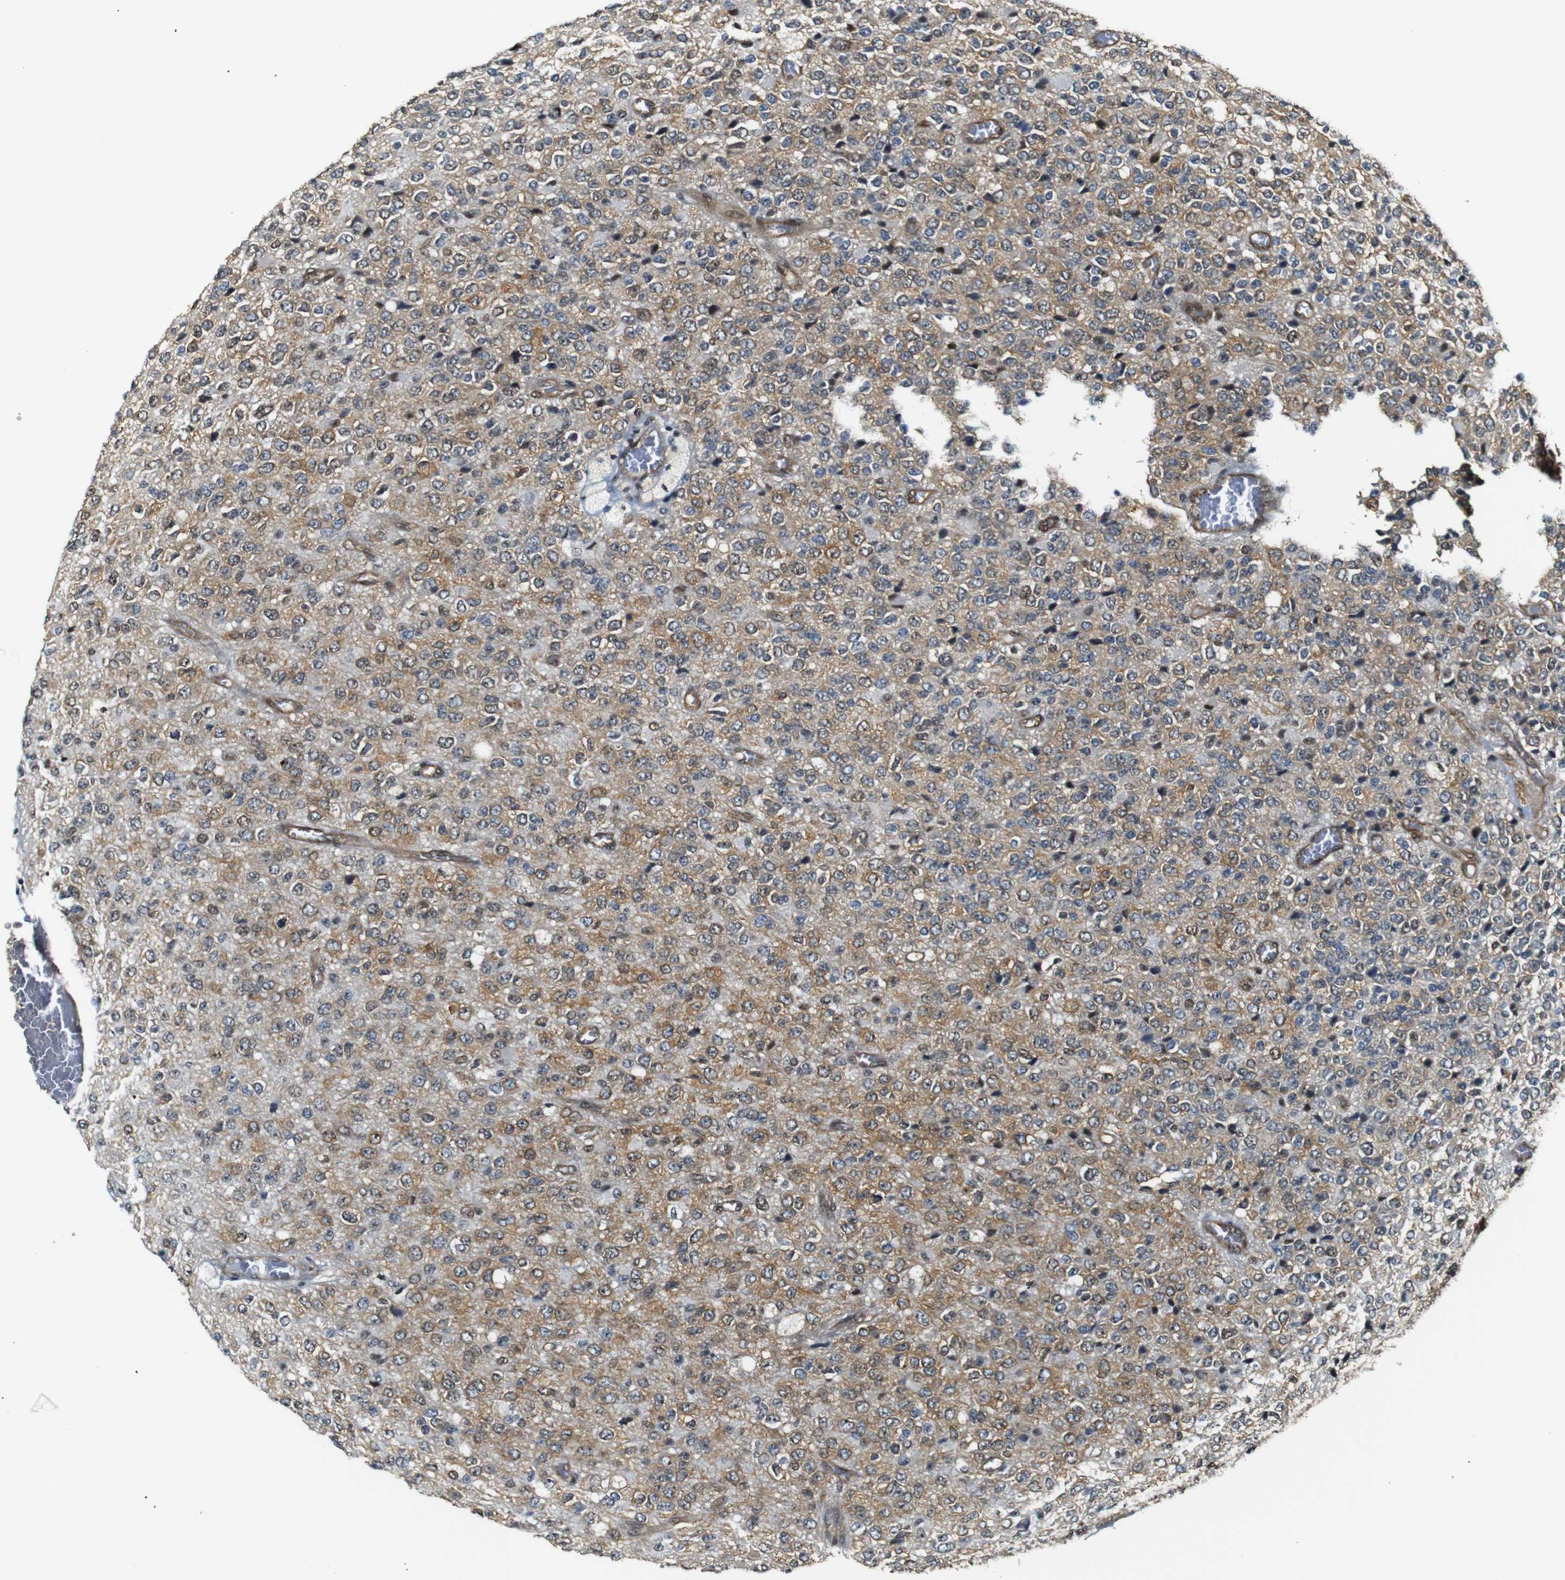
{"staining": {"intensity": "moderate", "quantity": ">75%", "location": "cytoplasmic/membranous,nuclear"}, "tissue": "glioma", "cell_type": "Tumor cells", "image_type": "cancer", "snomed": [{"axis": "morphology", "description": "Glioma, malignant, High grade"}, {"axis": "topography", "description": "pancreas cauda"}], "caption": "The immunohistochemical stain highlights moderate cytoplasmic/membranous and nuclear positivity in tumor cells of glioma tissue.", "gene": "PARN", "patient": {"sex": "male", "age": 60}}